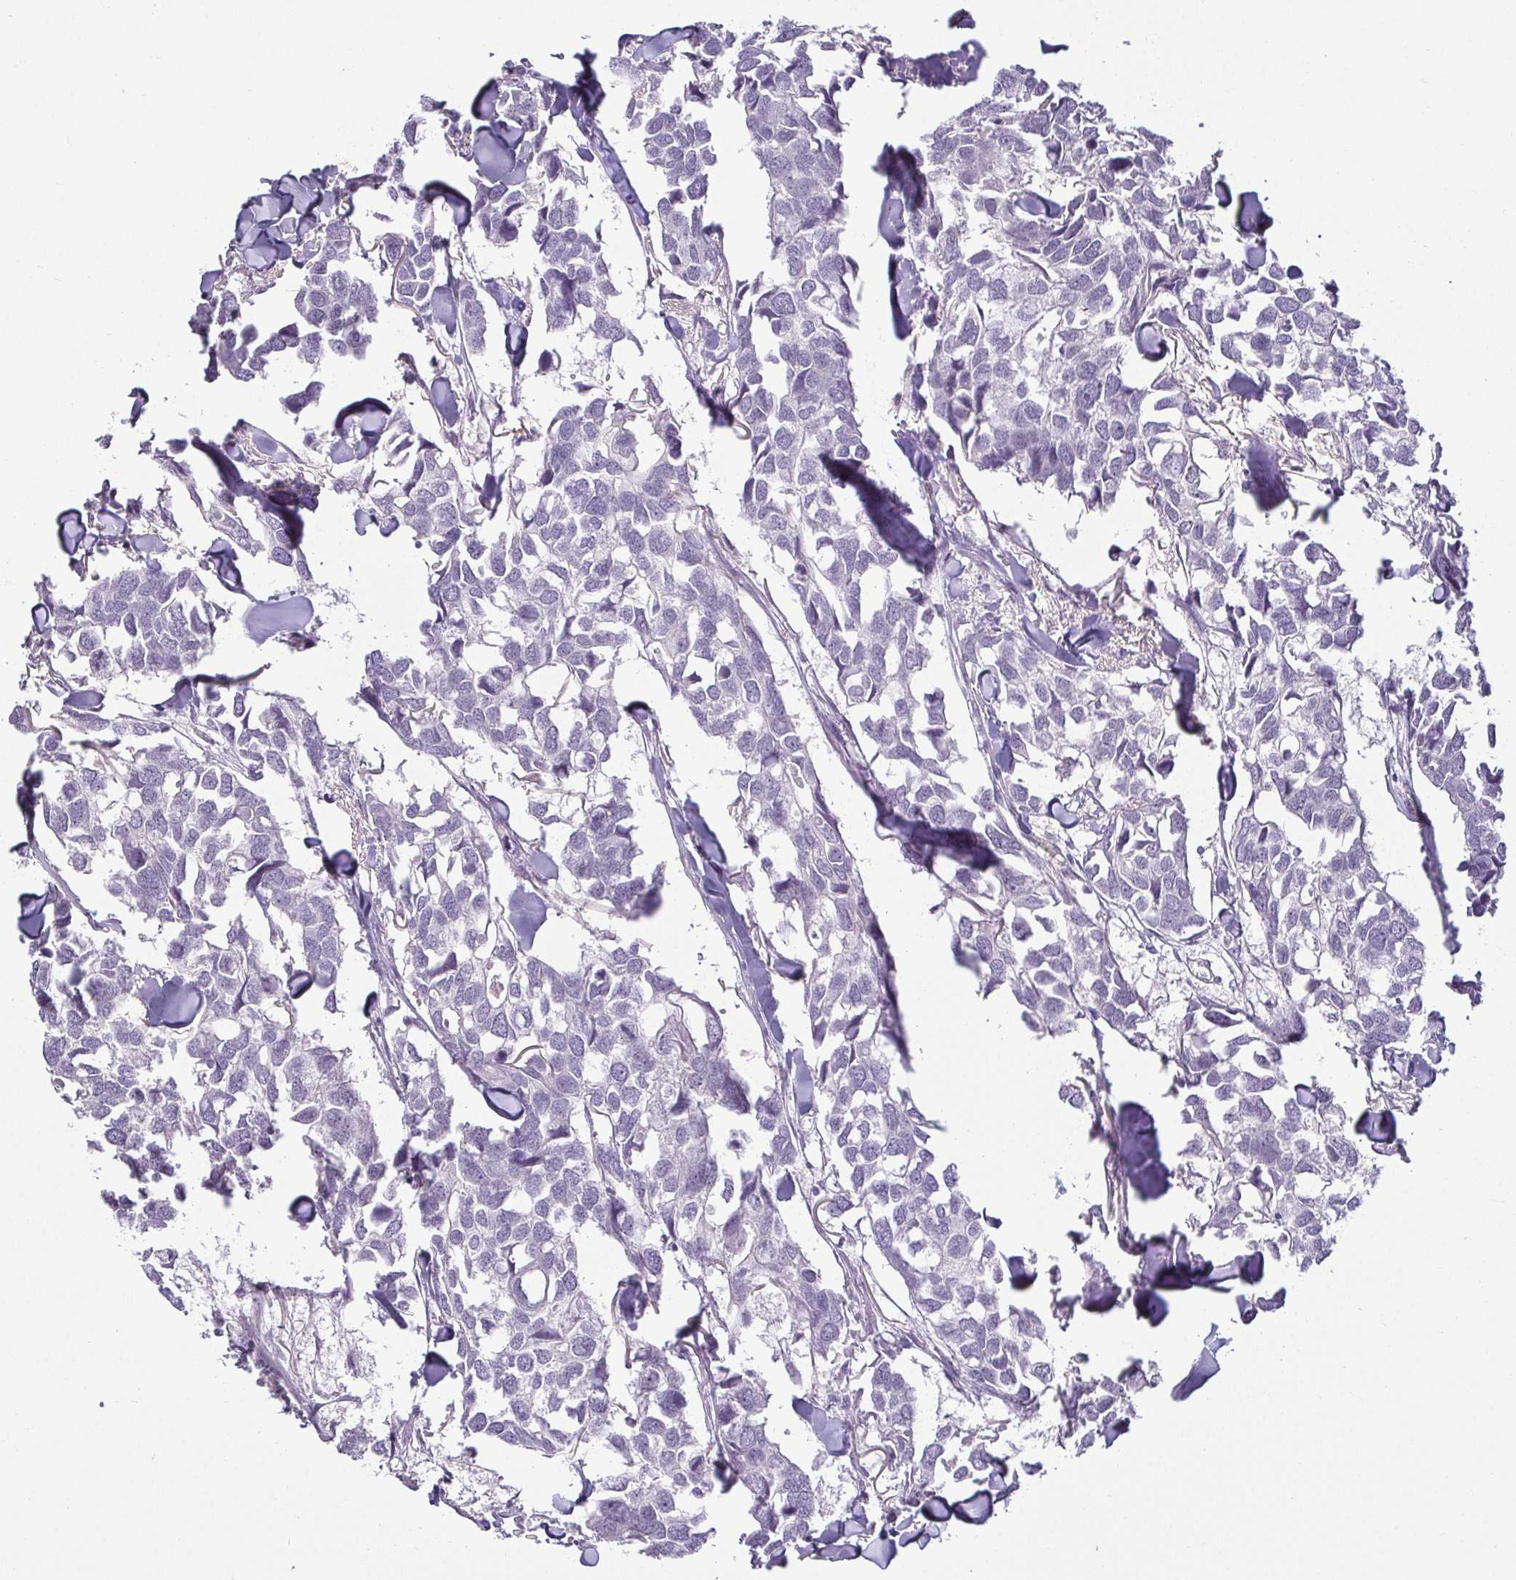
{"staining": {"intensity": "negative", "quantity": "none", "location": "none"}, "tissue": "breast cancer", "cell_type": "Tumor cells", "image_type": "cancer", "snomed": [{"axis": "morphology", "description": "Duct carcinoma"}, {"axis": "topography", "description": "Breast"}], "caption": "Immunohistochemical staining of invasive ductal carcinoma (breast) demonstrates no significant staining in tumor cells. The staining was performed using DAB to visualize the protein expression in brown, while the nuclei were stained in blue with hematoxylin (Magnification: 20x).", "gene": "HOPX", "patient": {"sex": "female", "age": 83}}